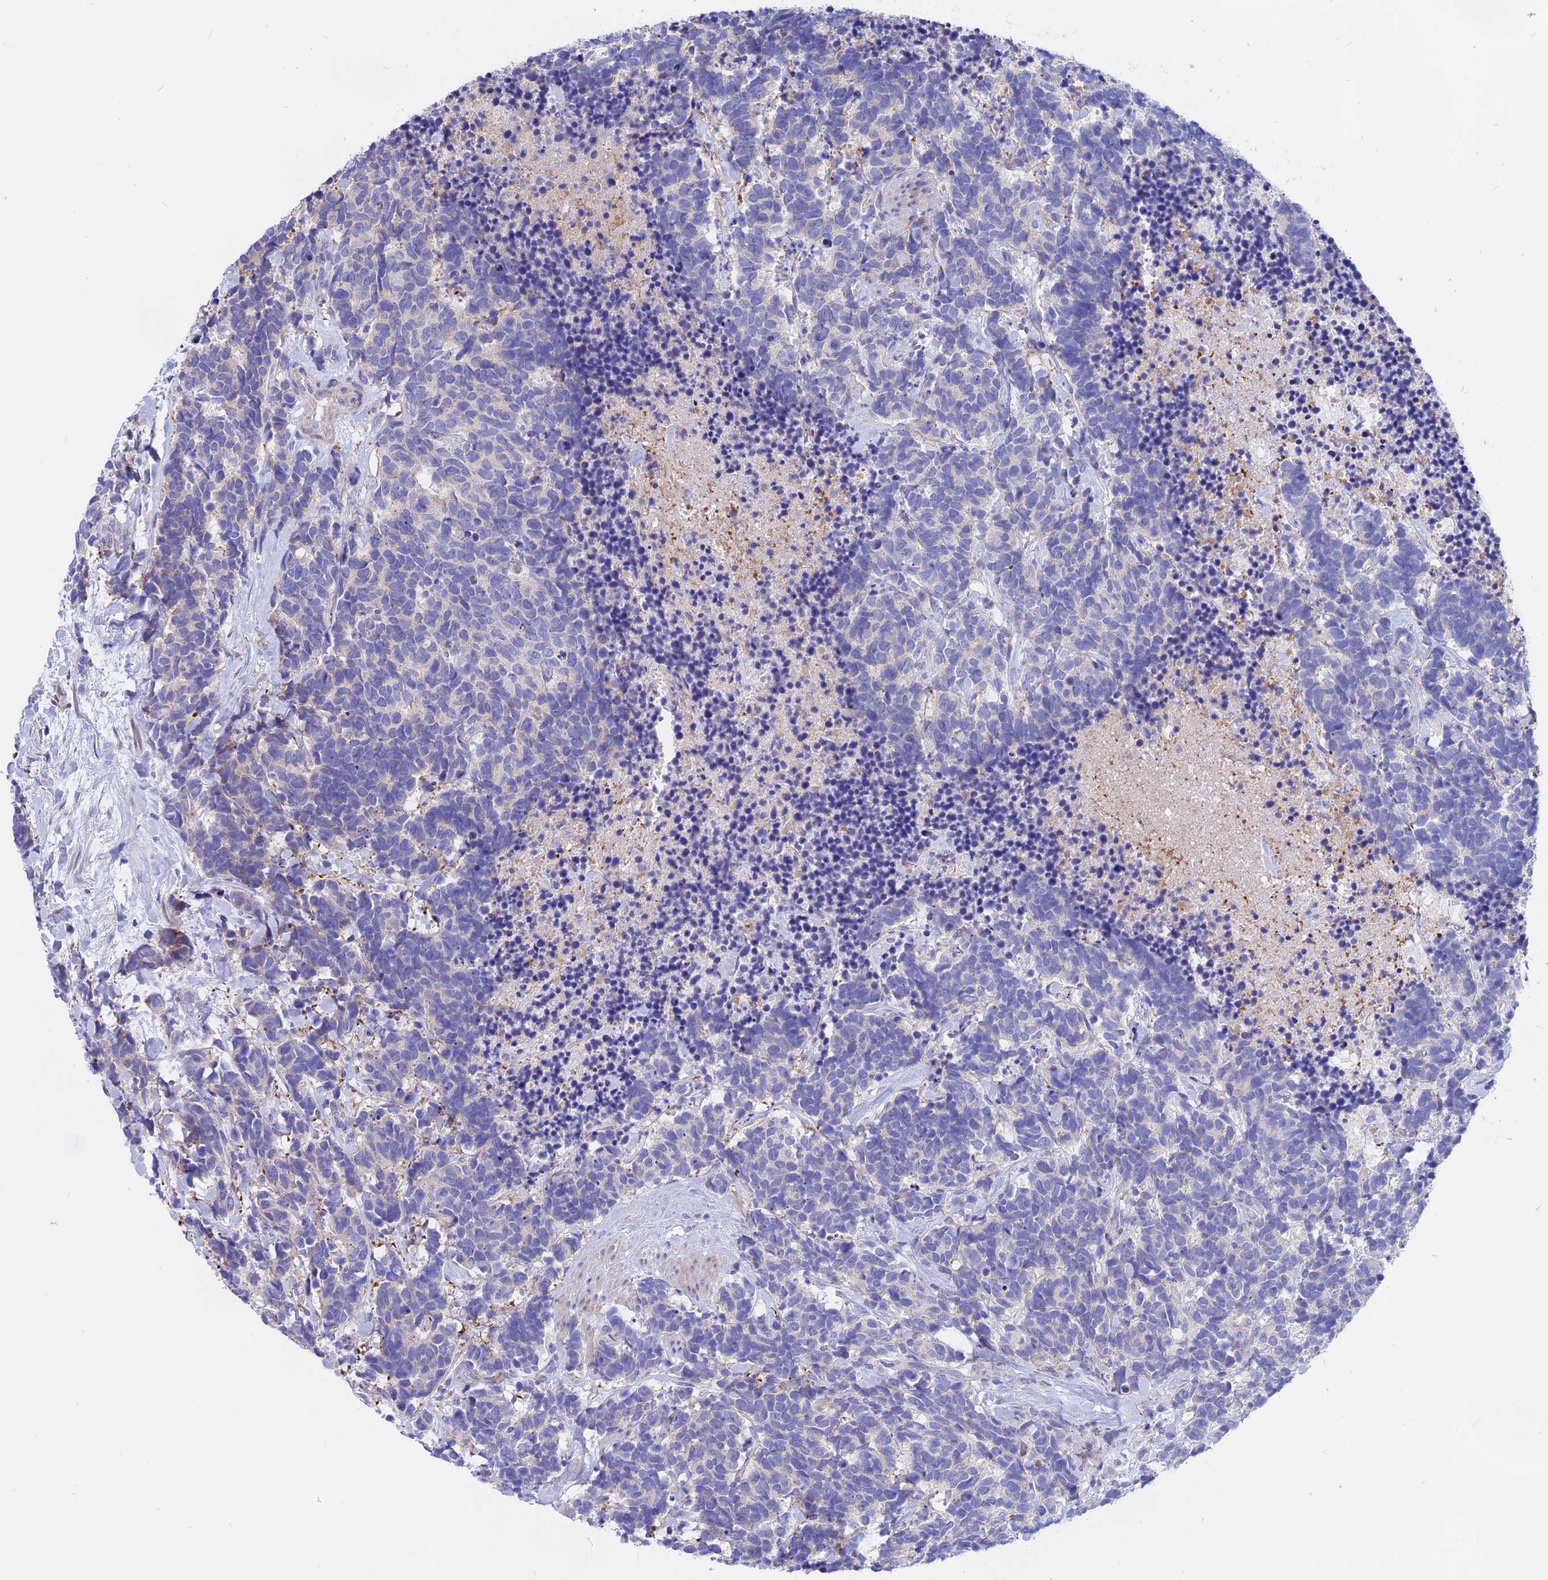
{"staining": {"intensity": "negative", "quantity": "none", "location": "none"}, "tissue": "carcinoid", "cell_type": "Tumor cells", "image_type": "cancer", "snomed": [{"axis": "morphology", "description": "Carcinoma, NOS"}, {"axis": "morphology", "description": "Carcinoid, malignant, NOS"}, {"axis": "topography", "description": "Prostate"}], "caption": "Protein analysis of carcinoid exhibits no significant staining in tumor cells.", "gene": "TMEM138", "patient": {"sex": "male", "age": 57}}